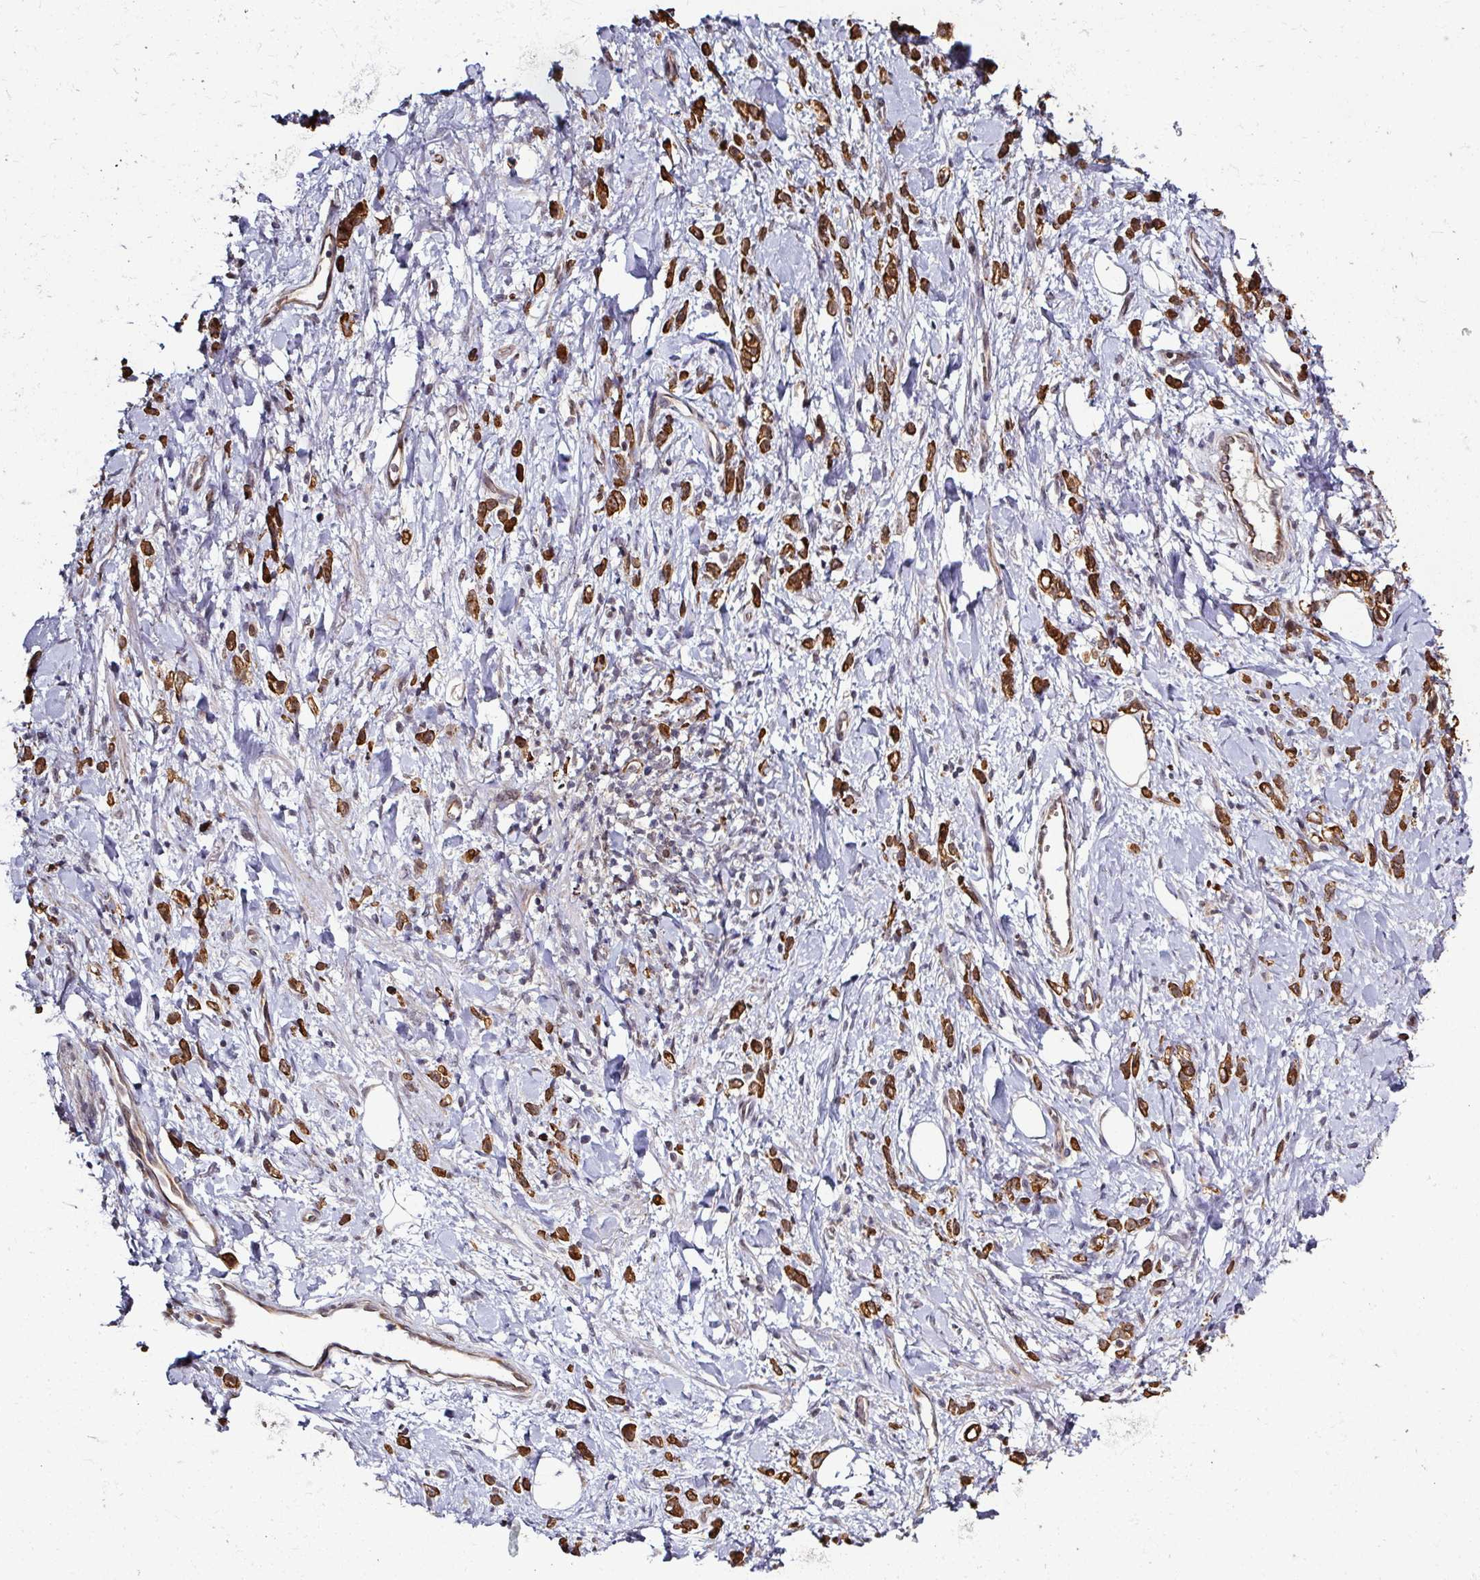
{"staining": {"intensity": "strong", "quantity": ">75%", "location": "cytoplasmic/membranous"}, "tissue": "stomach cancer", "cell_type": "Tumor cells", "image_type": "cancer", "snomed": [{"axis": "morphology", "description": "Adenocarcinoma, NOS"}, {"axis": "topography", "description": "Stomach"}], "caption": "The micrograph shows a brown stain indicating the presence of a protein in the cytoplasmic/membranous of tumor cells in adenocarcinoma (stomach). The staining is performed using DAB (3,3'-diaminobenzidine) brown chromogen to label protein expression. The nuclei are counter-stained blue using hematoxylin.", "gene": "GTF2H3", "patient": {"sex": "male", "age": 77}}